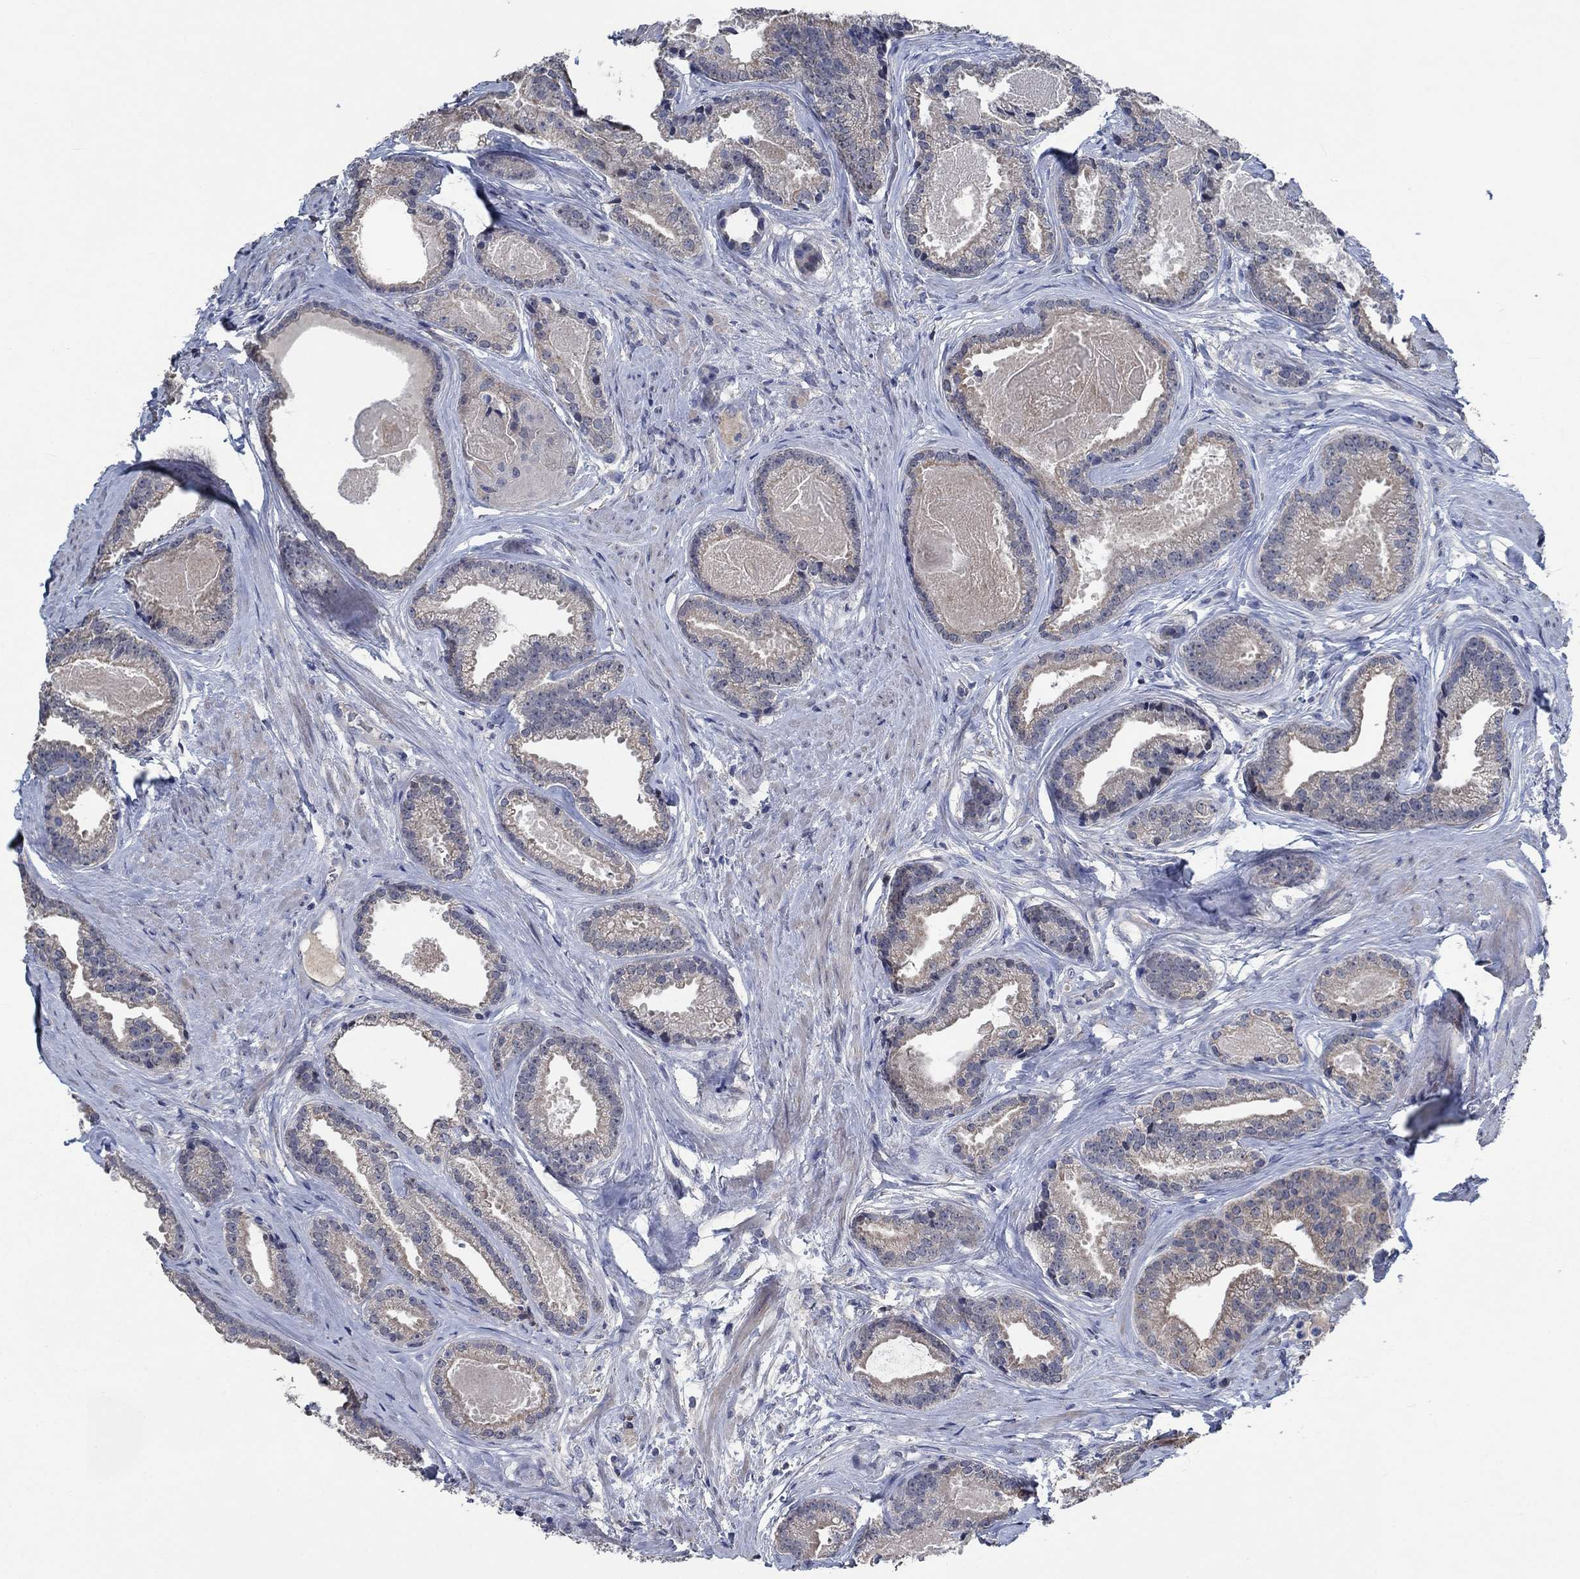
{"staining": {"intensity": "negative", "quantity": "none", "location": "none"}, "tissue": "prostate cancer", "cell_type": "Tumor cells", "image_type": "cancer", "snomed": [{"axis": "morphology", "description": "Adenocarcinoma, NOS"}, {"axis": "morphology", "description": "Adenocarcinoma, High grade"}, {"axis": "topography", "description": "Prostate"}], "caption": "Tumor cells are negative for protein expression in human adenocarcinoma (prostate).", "gene": "OBSCN", "patient": {"sex": "male", "age": 64}}